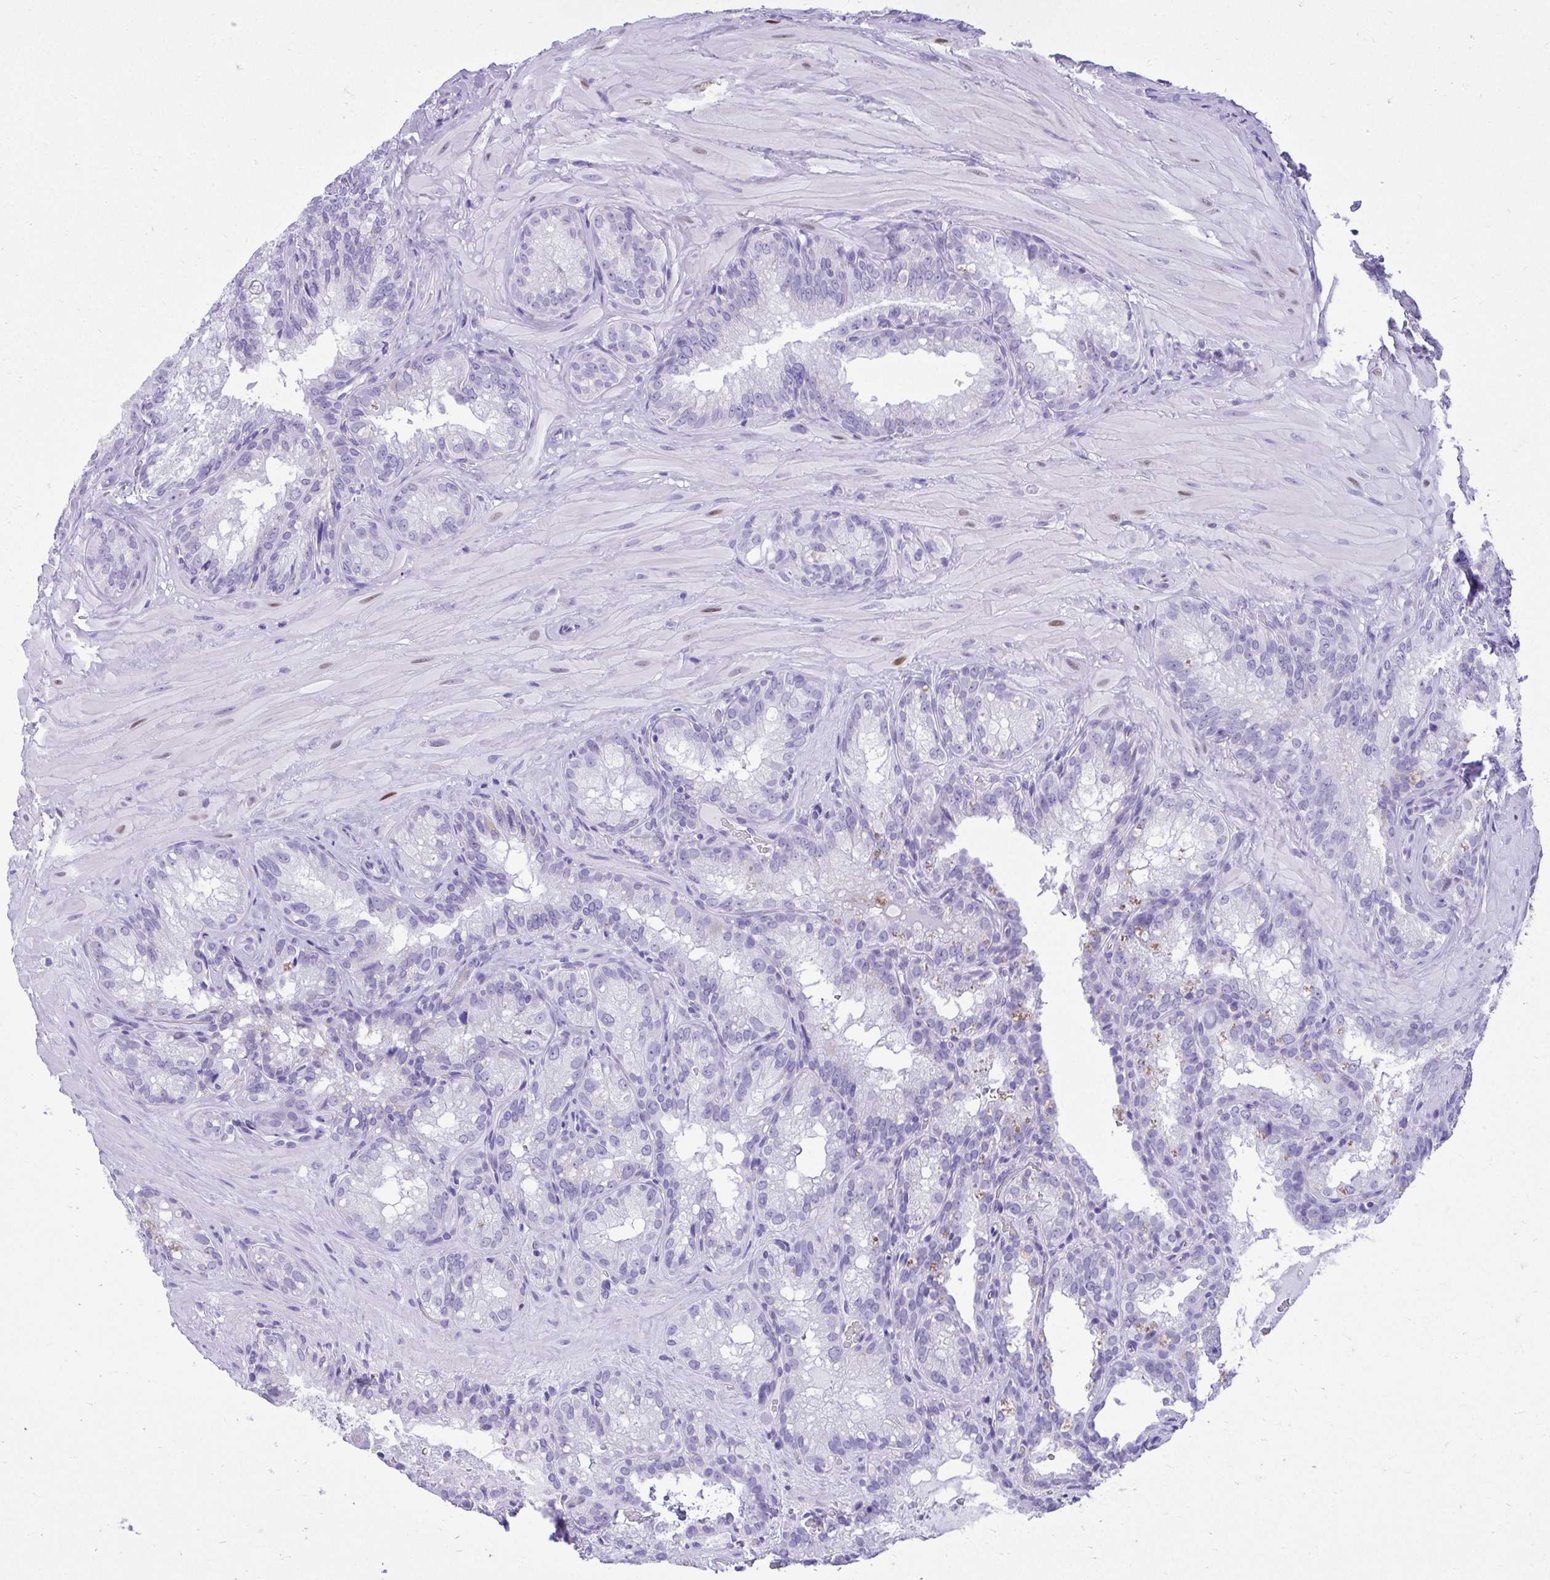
{"staining": {"intensity": "negative", "quantity": "none", "location": "none"}, "tissue": "seminal vesicle", "cell_type": "Glandular cells", "image_type": "normal", "snomed": [{"axis": "morphology", "description": "Normal tissue, NOS"}, {"axis": "topography", "description": "Seminal veicle"}], "caption": "Glandular cells show no significant protein expression in benign seminal vesicle.", "gene": "RALYL", "patient": {"sex": "male", "age": 47}}